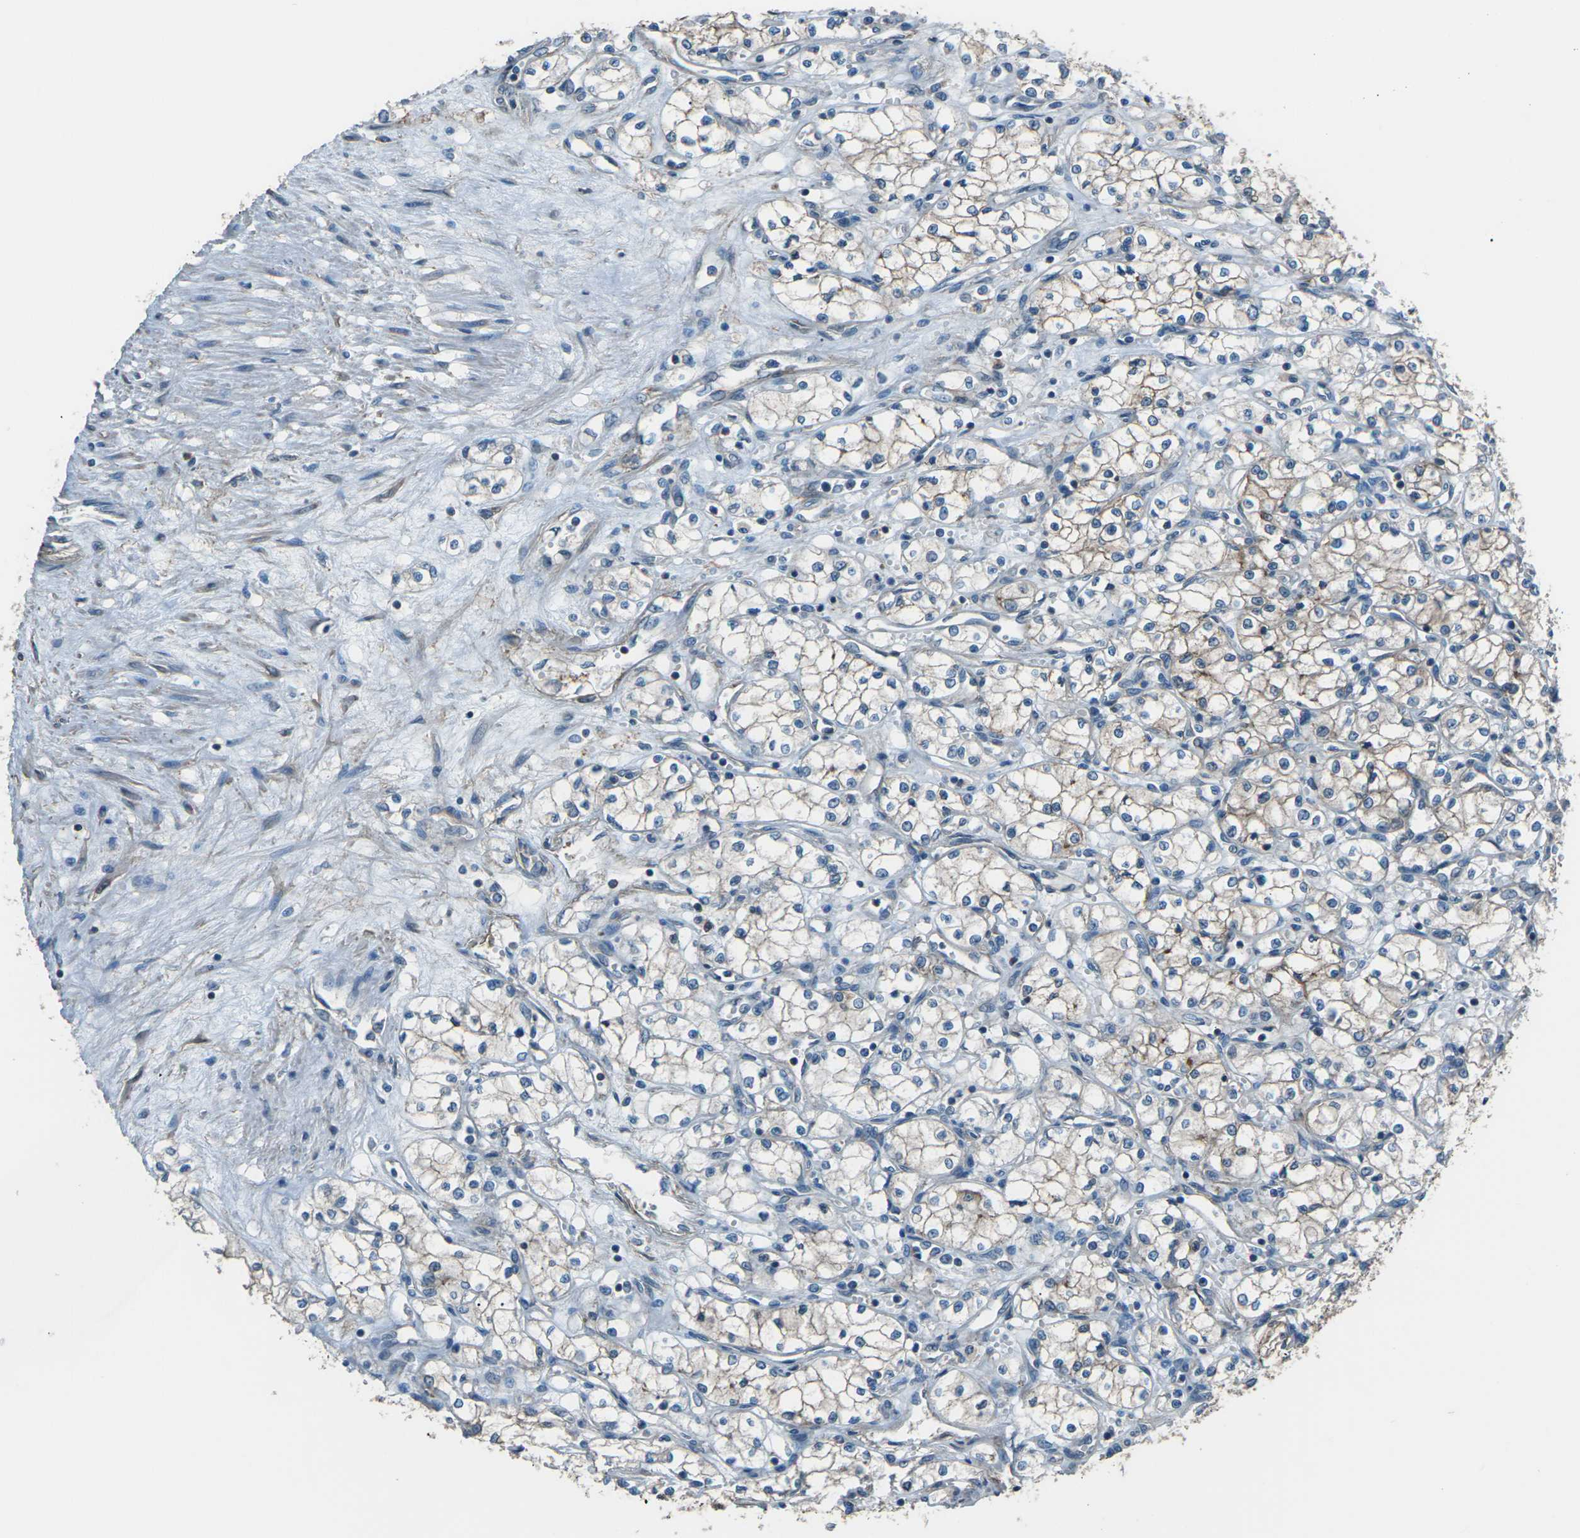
{"staining": {"intensity": "weak", "quantity": ">75%", "location": "cytoplasmic/membranous"}, "tissue": "renal cancer", "cell_type": "Tumor cells", "image_type": "cancer", "snomed": [{"axis": "morphology", "description": "Normal tissue, NOS"}, {"axis": "morphology", "description": "Adenocarcinoma, NOS"}, {"axis": "topography", "description": "Kidney"}], "caption": "Weak cytoplasmic/membranous positivity for a protein is appreciated in about >75% of tumor cells of renal cancer (adenocarcinoma) using immunohistochemistry (IHC).", "gene": "CMTM4", "patient": {"sex": "male", "age": 59}}